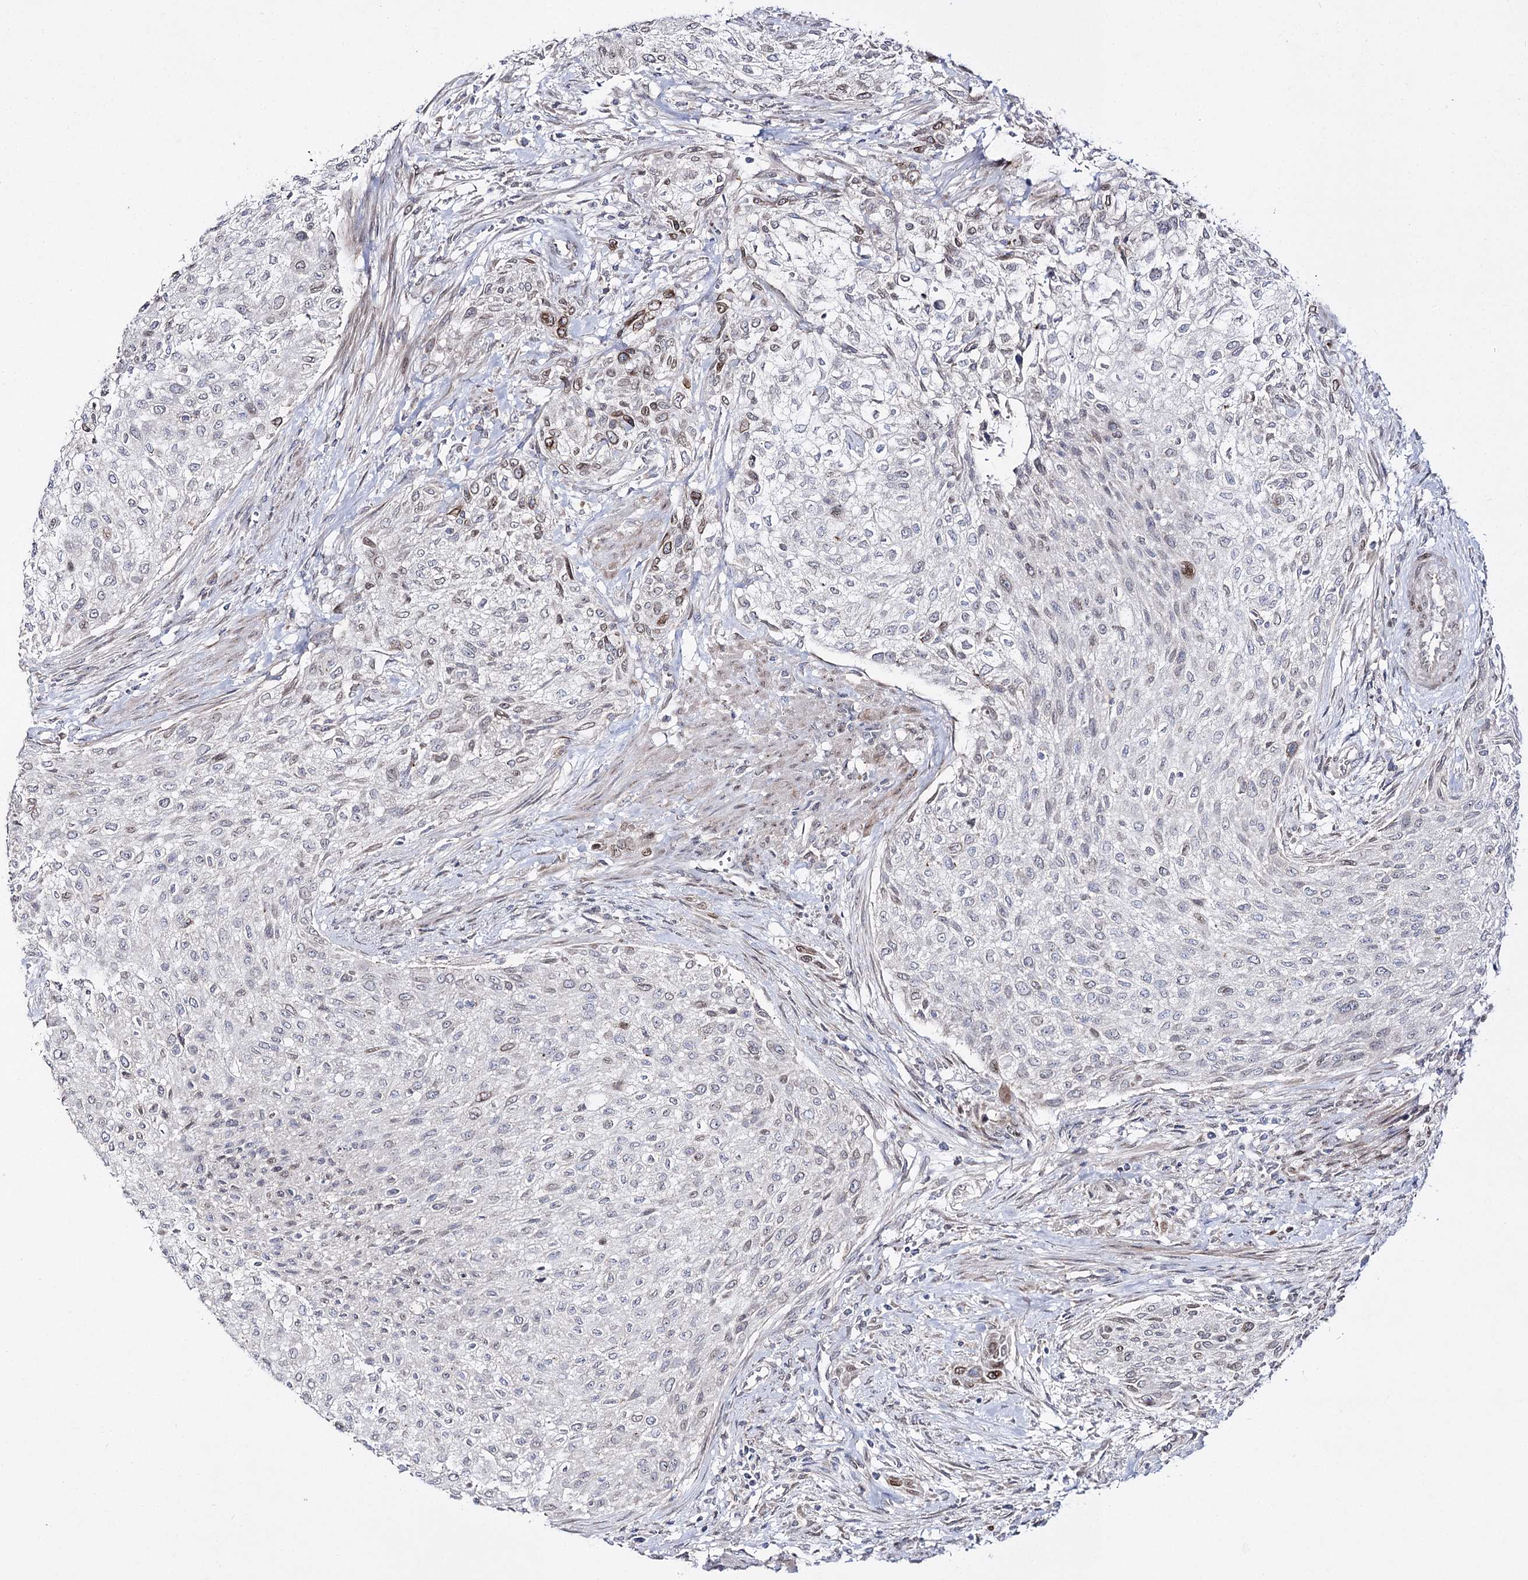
{"staining": {"intensity": "moderate", "quantity": "<25%", "location": "cytoplasmic/membranous"}, "tissue": "urothelial cancer", "cell_type": "Tumor cells", "image_type": "cancer", "snomed": [{"axis": "morphology", "description": "Urothelial carcinoma, High grade"}, {"axis": "topography", "description": "Urinary bladder"}], "caption": "Immunohistochemical staining of urothelial carcinoma (high-grade) exhibits low levels of moderate cytoplasmic/membranous positivity in approximately <25% of tumor cells.", "gene": "C11orf80", "patient": {"sex": "male", "age": 35}}